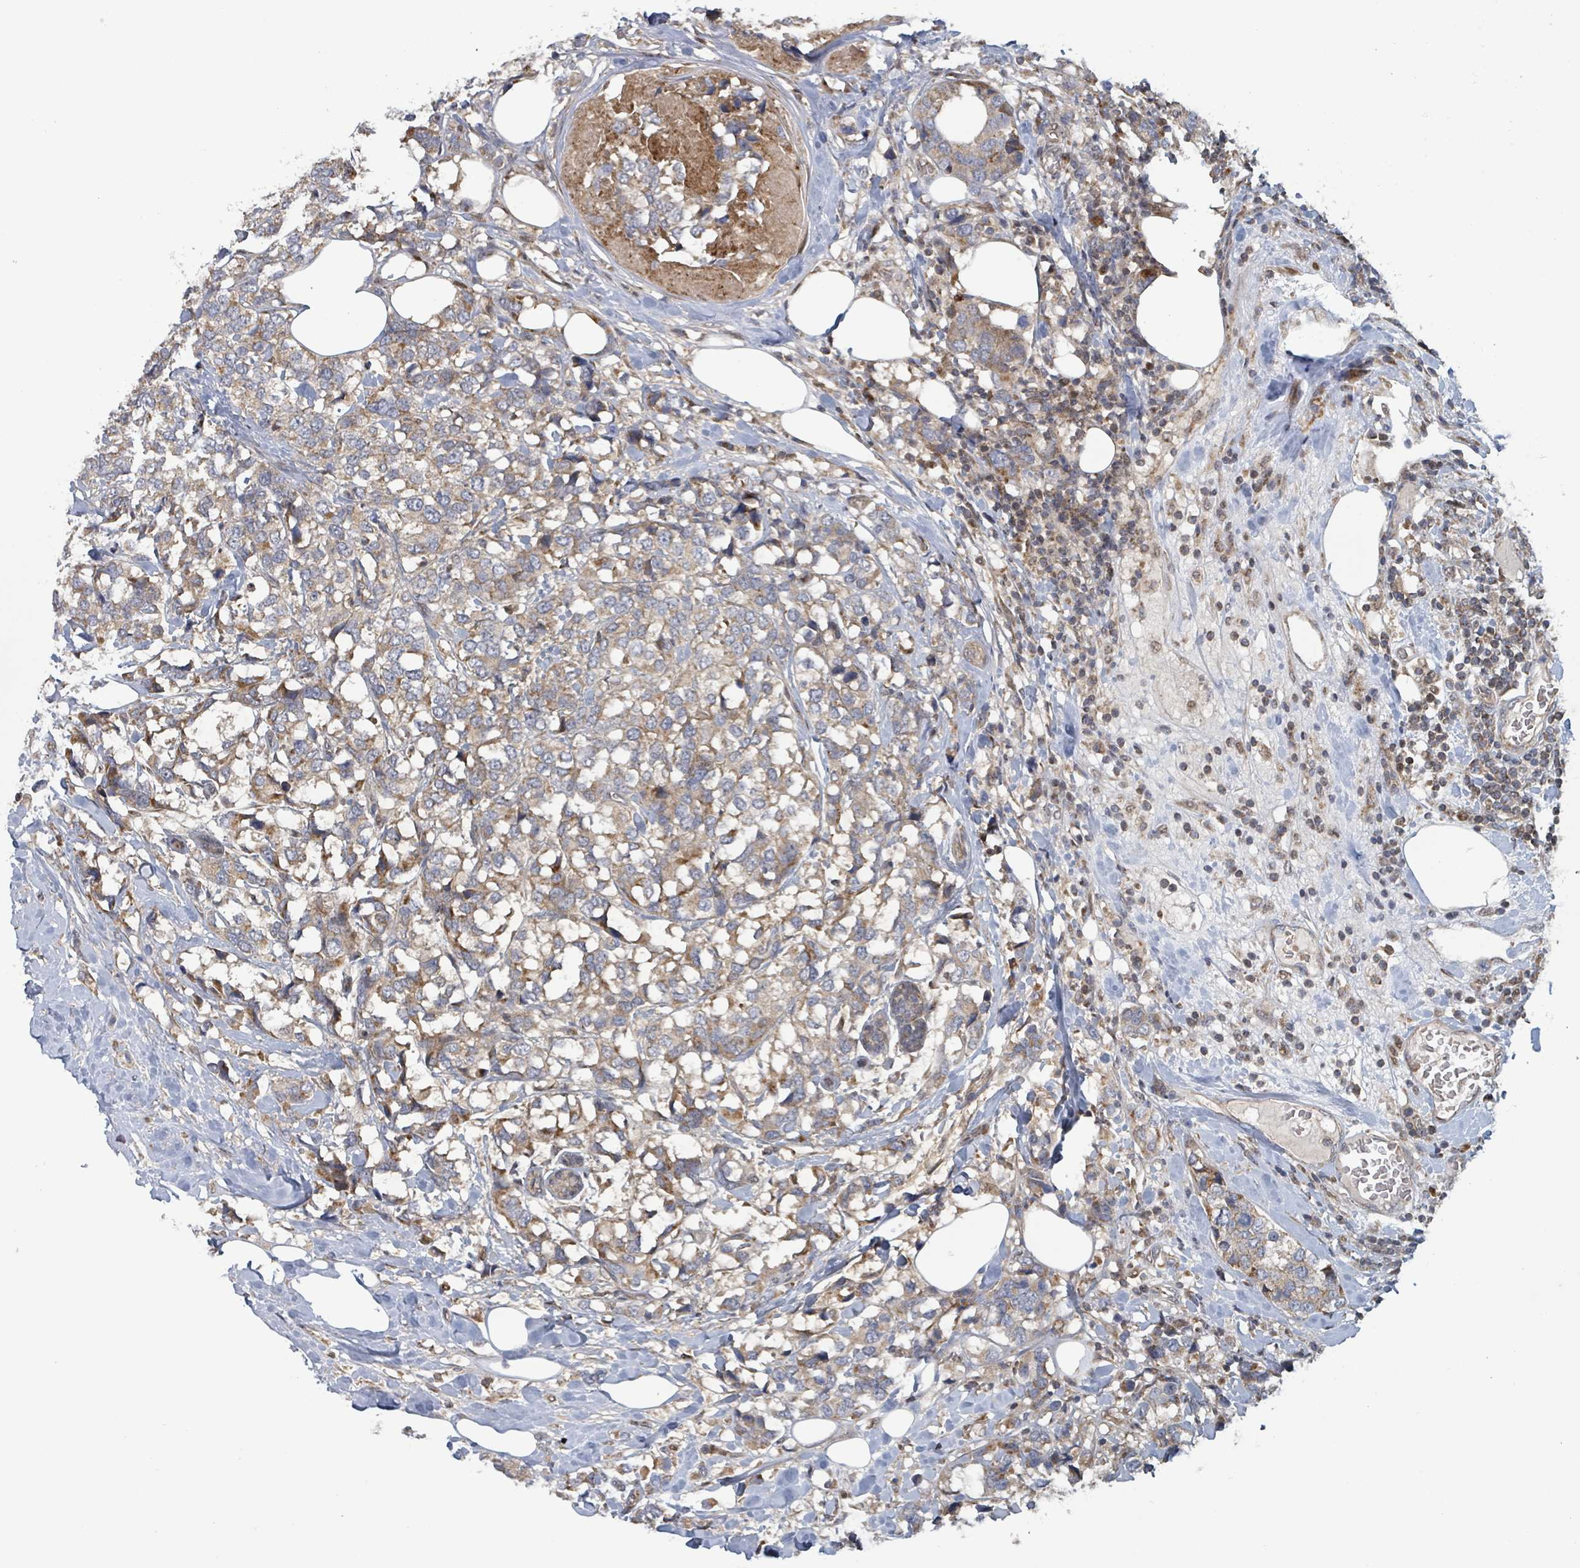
{"staining": {"intensity": "moderate", "quantity": "25%-75%", "location": "cytoplasmic/membranous"}, "tissue": "breast cancer", "cell_type": "Tumor cells", "image_type": "cancer", "snomed": [{"axis": "morphology", "description": "Lobular carcinoma"}, {"axis": "topography", "description": "Breast"}], "caption": "Breast lobular carcinoma stained with DAB (3,3'-diaminobenzidine) immunohistochemistry demonstrates medium levels of moderate cytoplasmic/membranous staining in about 25%-75% of tumor cells.", "gene": "HIVEP1", "patient": {"sex": "female", "age": 59}}